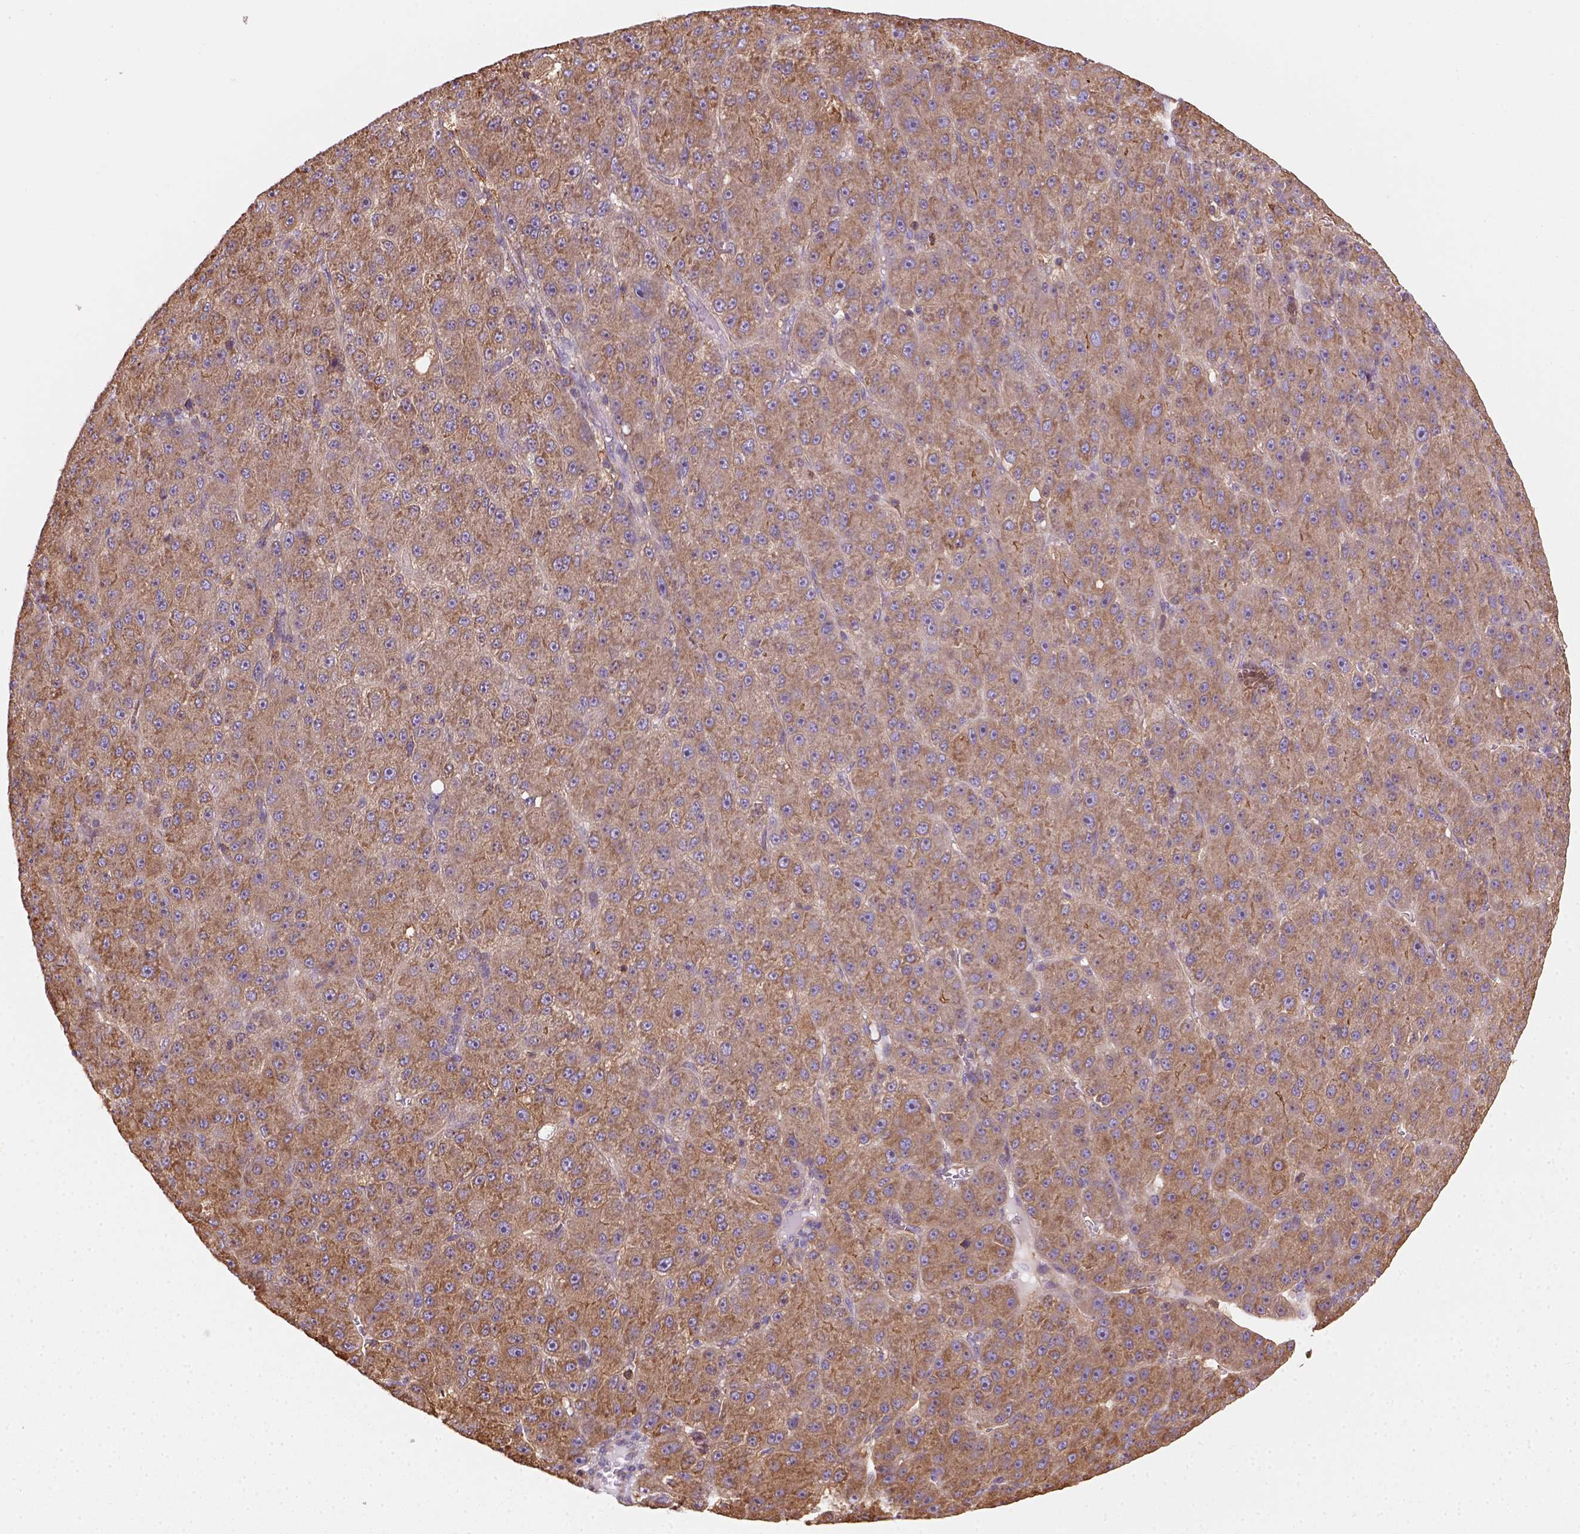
{"staining": {"intensity": "moderate", "quantity": ">75%", "location": "cytoplasmic/membranous"}, "tissue": "liver cancer", "cell_type": "Tumor cells", "image_type": "cancer", "snomed": [{"axis": "morphology", "description": "Carcinoma, Hepatocellular, NOS"}, {"axis": "topography", "description": "Liver"}], "caption": "Moderate cytoplasmic/membranous protein expression is seen in approximately >75% of tumor cells in liver hepatocellular carcinoma.", "gene": "GPRC5D", "patient": {"sex": "male", "age": 67}}